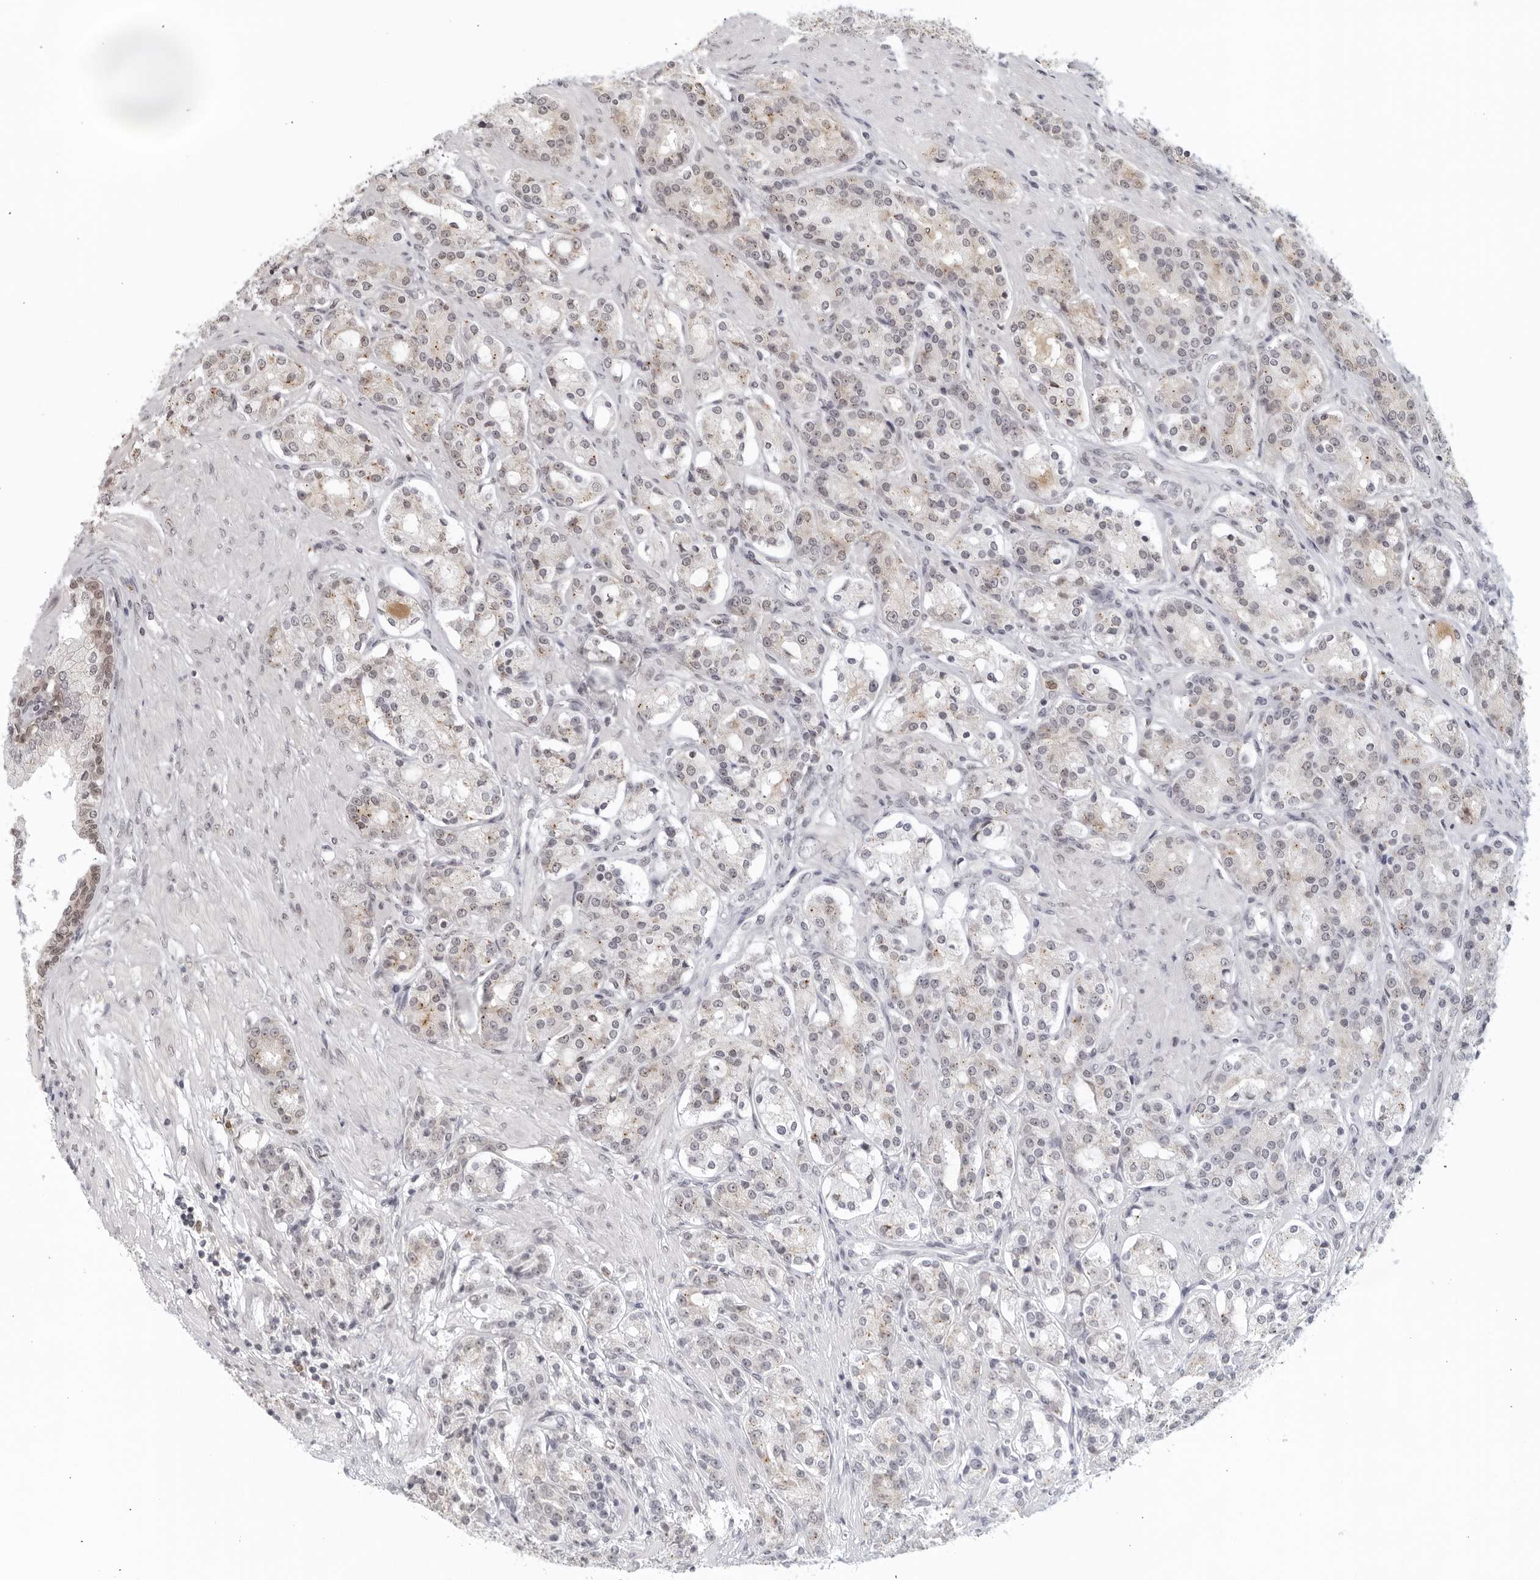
{"staining": {"intensity": "moderate", "quantity": "<25%", "location": "cytoplasmic/membranous"}, "tissue": "prostate cancer", "cell_type": "Tumor cells", "image_type": "cancer", "snomed": [{"axis": "morphology", "description": "Adenocarcinoma, High grade"}, {"axis": "topography", "description": "Prostate"}], "caption": "The photomicrograph reveals staining of adenocarcinoma (high-grade) (prostate), revealing moderate cytoplasmic/membranous protein expression (brown color) within tumor cells.", "gene": "RAB11FIP3", "patient": {"sex": "male", "age": 60}}